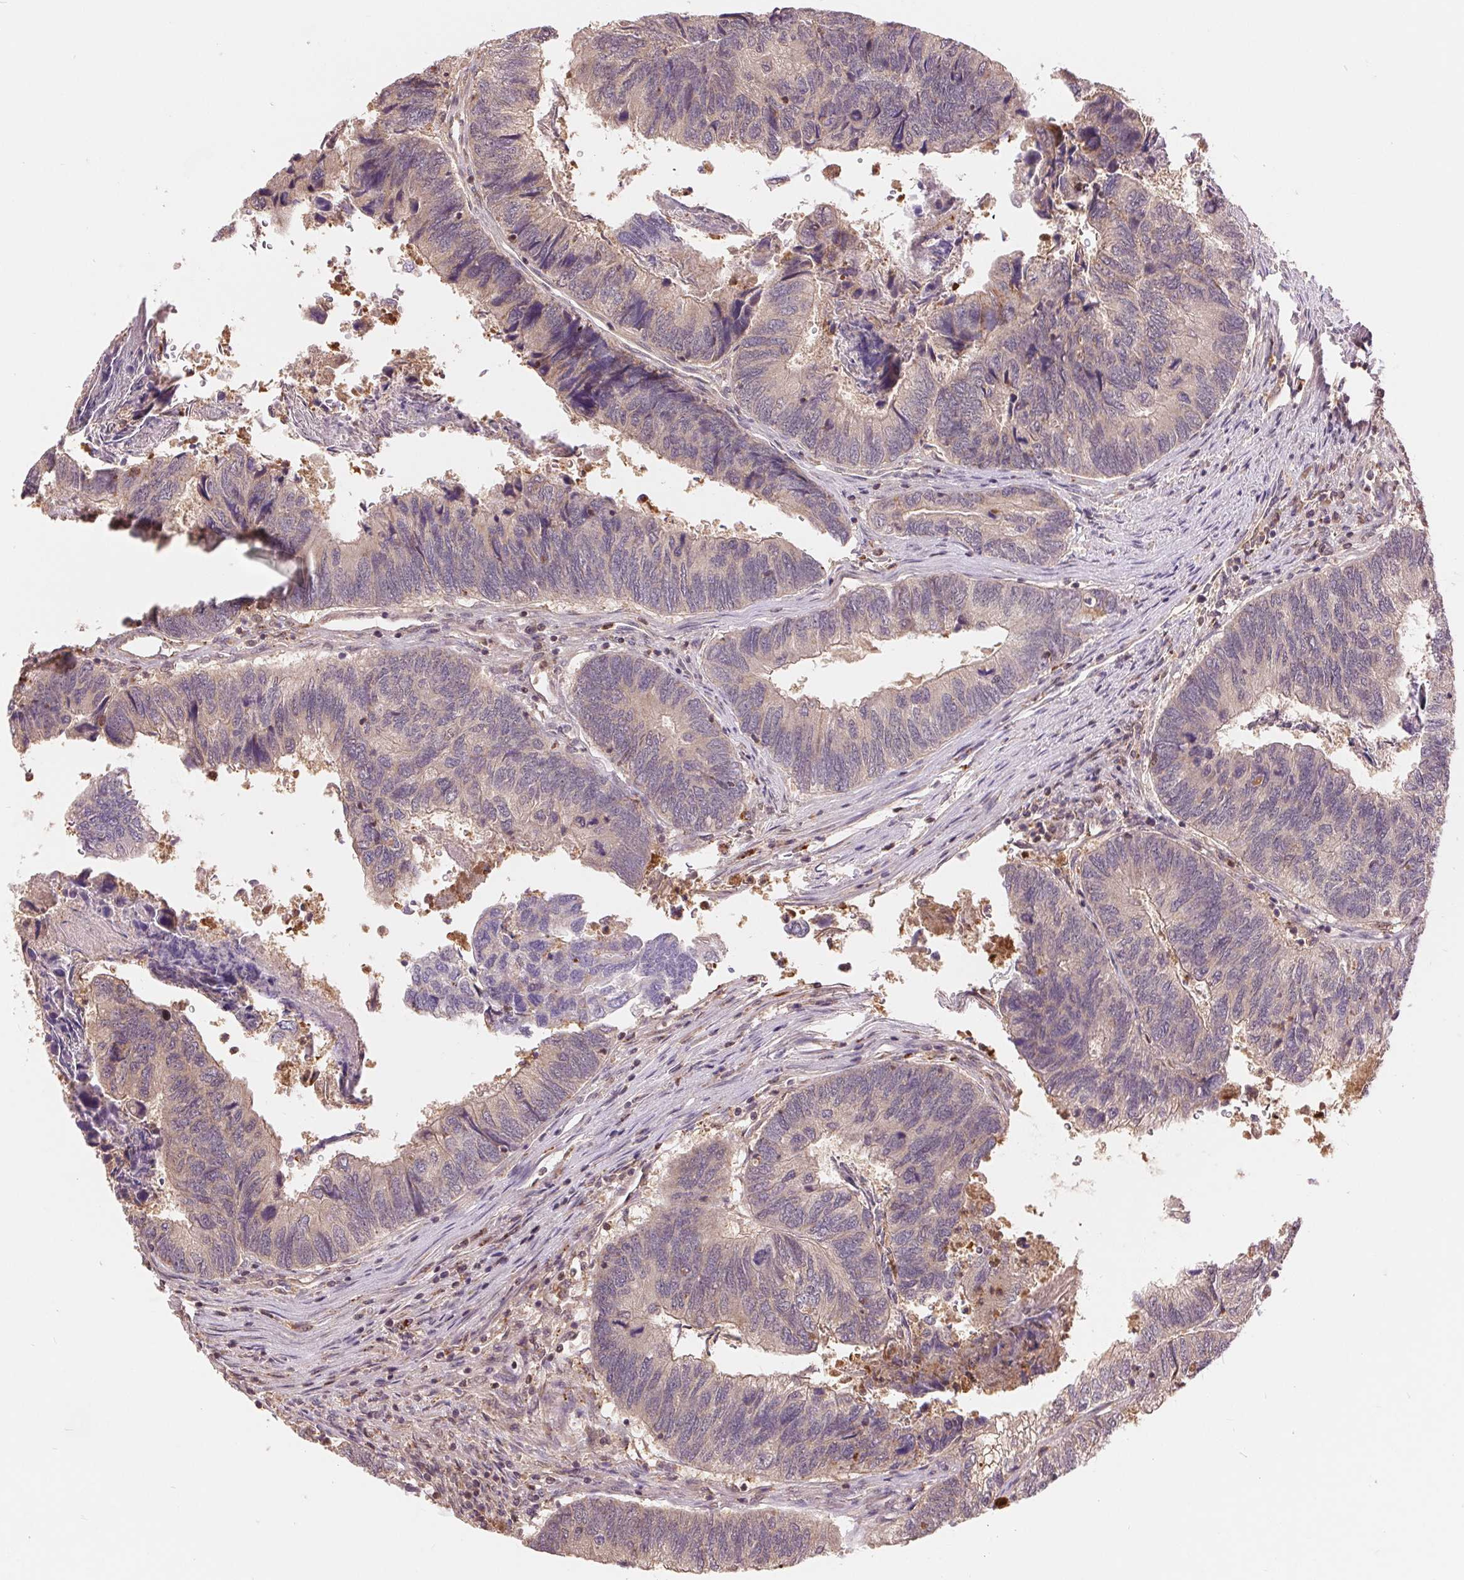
{"staining": {"intensity": "negative", "quantity": "none", "location": "none"}, "tissue": "colorectal cancer", "cell_type": "Tumor cells", "image_type": "cancer", "snomed": [{"axis": "morphology", "description": "Adenocarcinoma, NOS"}, {"axis": "topography", "description": "Colon"}], "caption": "DAB immunohistochemical staining of human colorectal cancer exhibits no significant expression in tumor cells.", "gene": "TMEM273", "patient": {"sex": "female", "age": 67}}